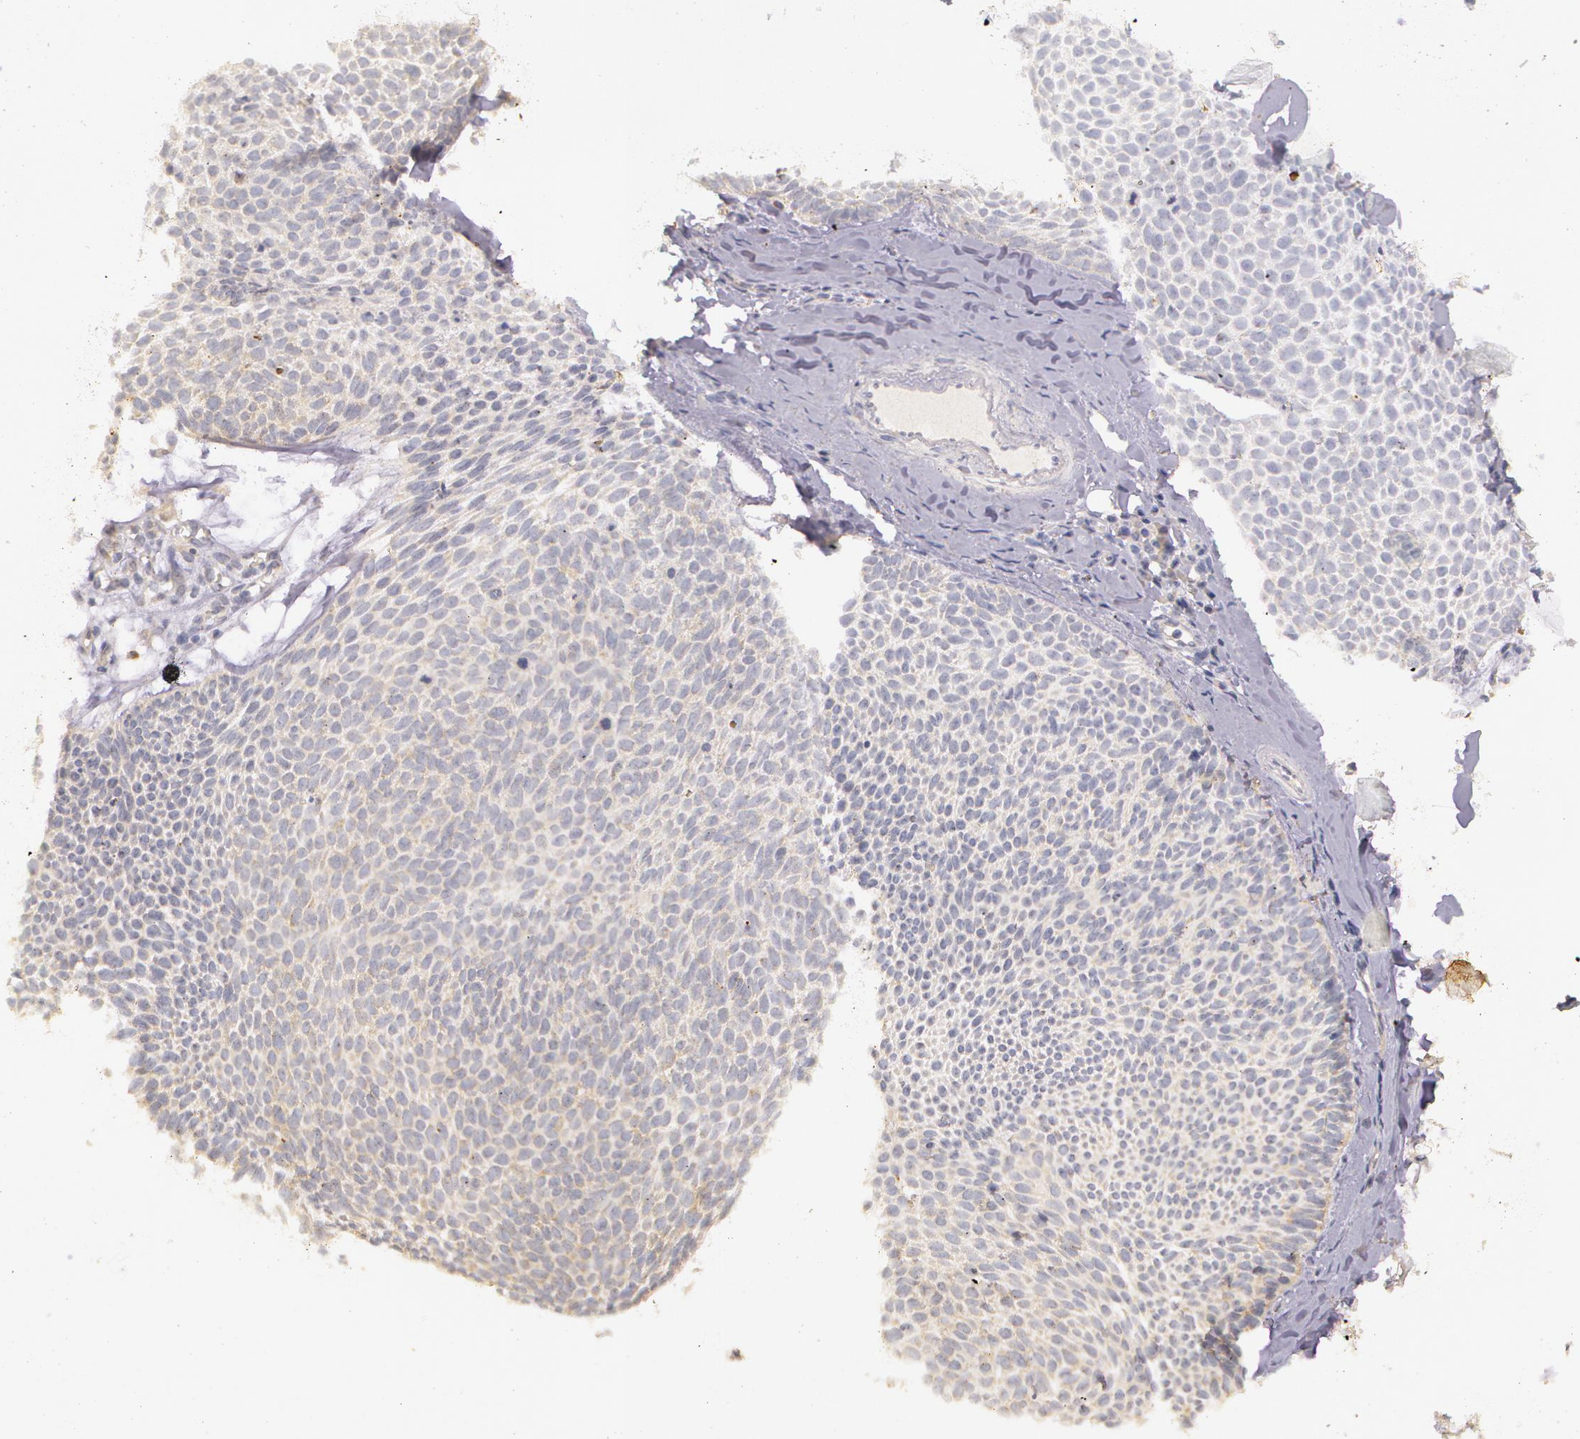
{"staining": {"intensity": "weak", "quantity": ">75%", "location": "cytoplasmic/membranous"}, "tissue": "skin cancer", "cell_type": "Tumor cells", "image_type": "cancer", "snomed": [{"axis": "morphology", "description": "Basal cell carcinoma"}, {"axis": "topography", "description": "Skin"}], "caption": "Skin cancer (basal cell carcinoma) tissue demonstrates weak cytoplasmic/membranous expression in approximately >75% of tumor cells (DAB = brown stain, brightfield microscopy at high magnification).", "gene": "ASCC2", "patient": {"sex": "male", "age": 84}}